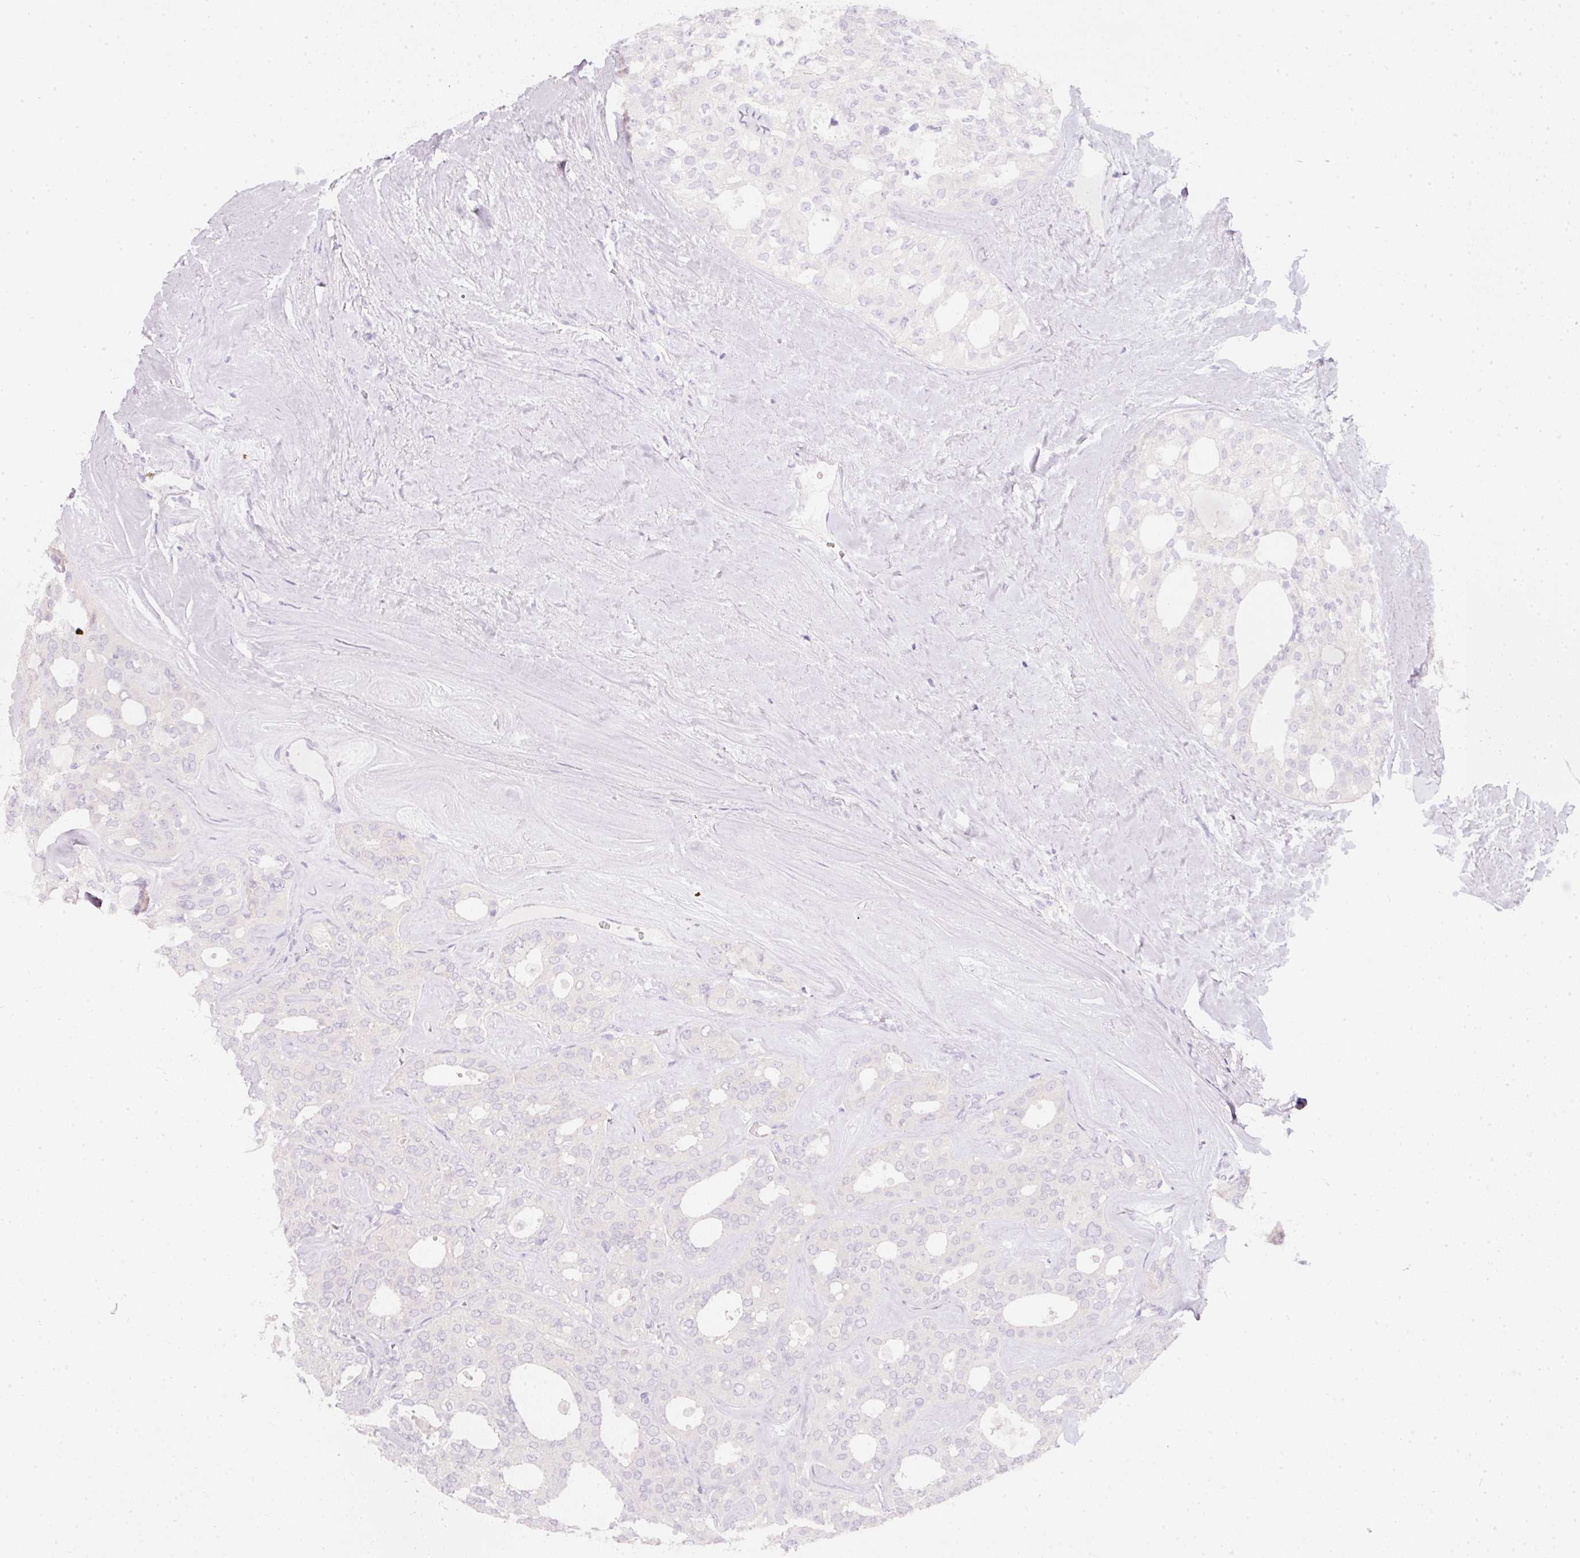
{"staining": {"intensity": "negative", "quantity": "none", "location": "none"}, "tissue": "thyroid cancer", "cell_type": "Tumor cells", "image_type": "cancer", "snomed": [{"axis": "morphology", "description": "Follicular adenoma carcinoma, NOS"}, {"axis": "topography", "description": "Thyroid gland"}], "caption": "Tumor cells are negative for protein expression in human thyroid follicular adenoma carcinoma.", "gene": "SLC2A2", "patient": {"sex": "male", "age": 75}}